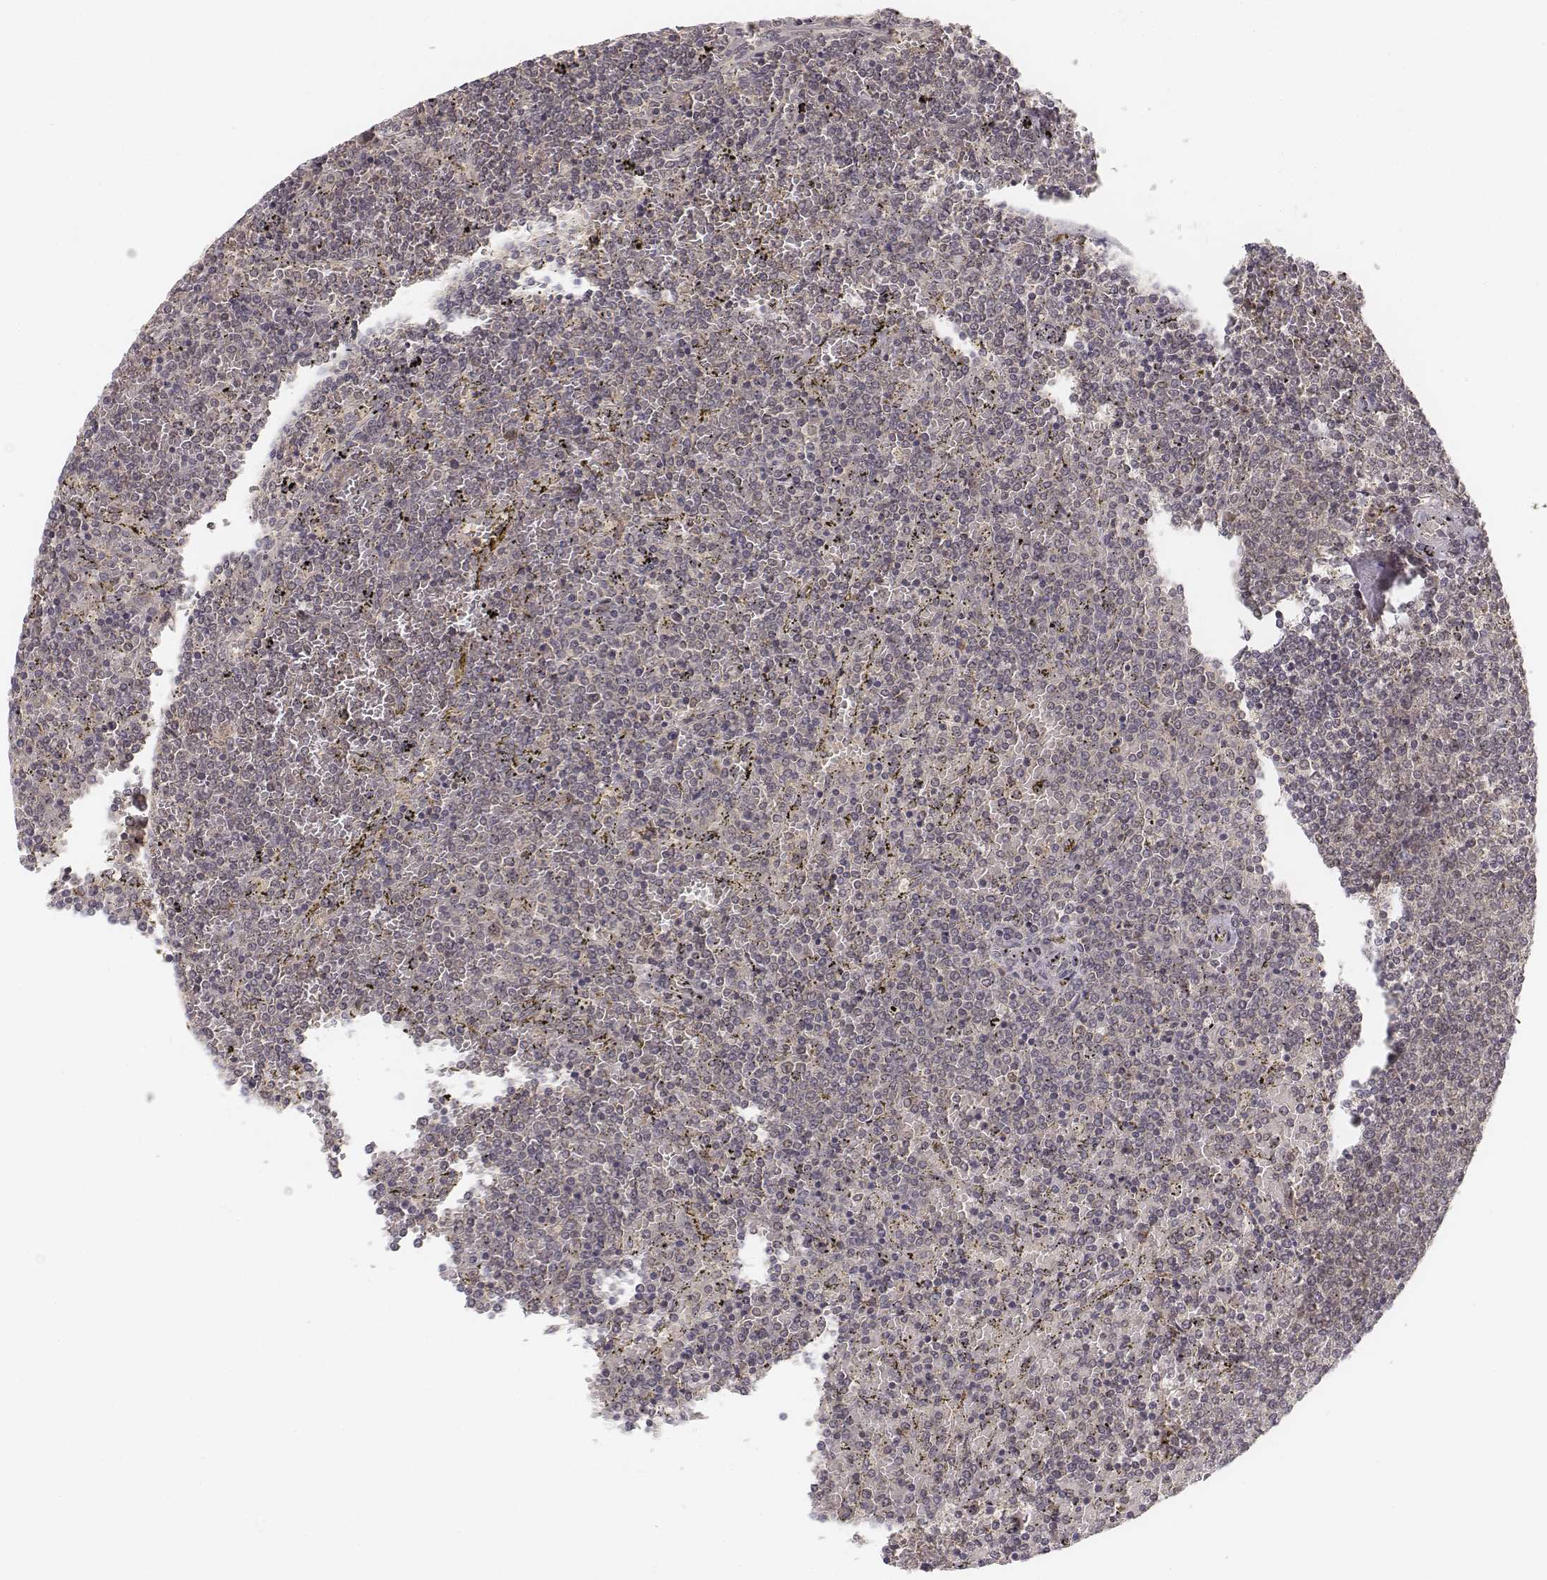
{"staining": {"intensity": "negative", "quantity": "none", "location": "none"}, "tissue": "lymphoma", "cell_type": "Tumor cells", "image_type": "cancer", "snomed": [{"axis": "morphology", "description": "Malignant lymphoma, non-Hodgkin's type, Low grade"}, {"axis": "topography", "description": "Spleen"}], "caption": "Immunohistochemical staining of malignant lymphoma, non-Hodgkin's type (low-grade) shows no significant staining in tumor cells. Brightfield microscopy of immunohistochemistry (IHC) stained with DAB (brown) and hematoxylin (blue), captured at high magnification.", "gene": "FANCD2", "patient": {"sex": "female", "age": 77}}